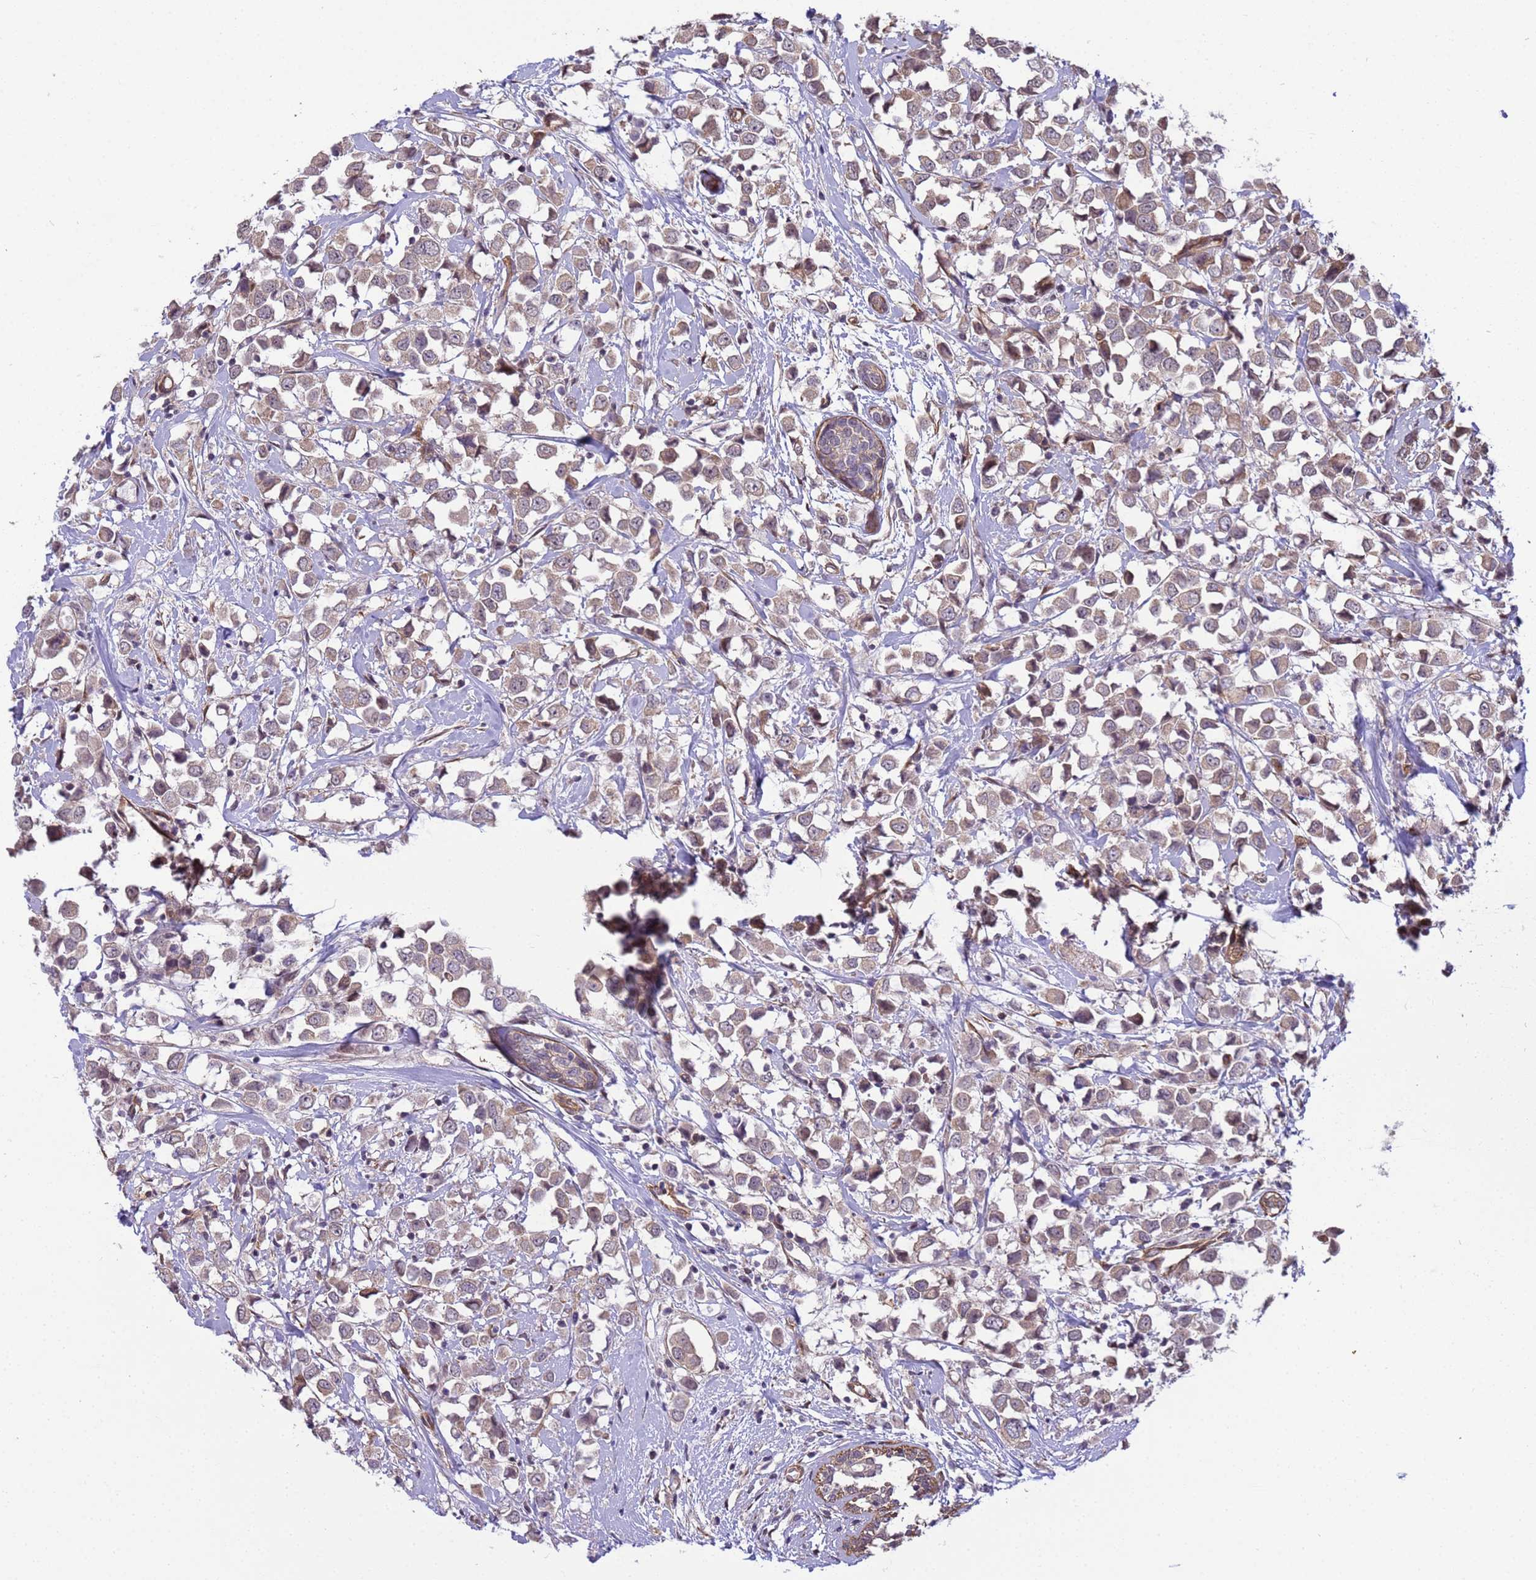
{"staining": {"intensity": "weak", "quantity": ">75%", "location": "cytoplasmic/membranous"}, "tissue": "breast cancer", "cell_type": "Tumor cells", "image_type": "cancer", "snomed": [{"axis": "morphology", "description": "Duct carcinoma"}, {"axis": "topography", "description": "Breast"}], "caption": "Immunohistochemical staining of breast cancer reveals low levels of weak cytoplasmic/membranous staining in approximately >75% of tumor cells.", "gene": "ITGB4", "patient": {"sex": "female", "age": 61}}